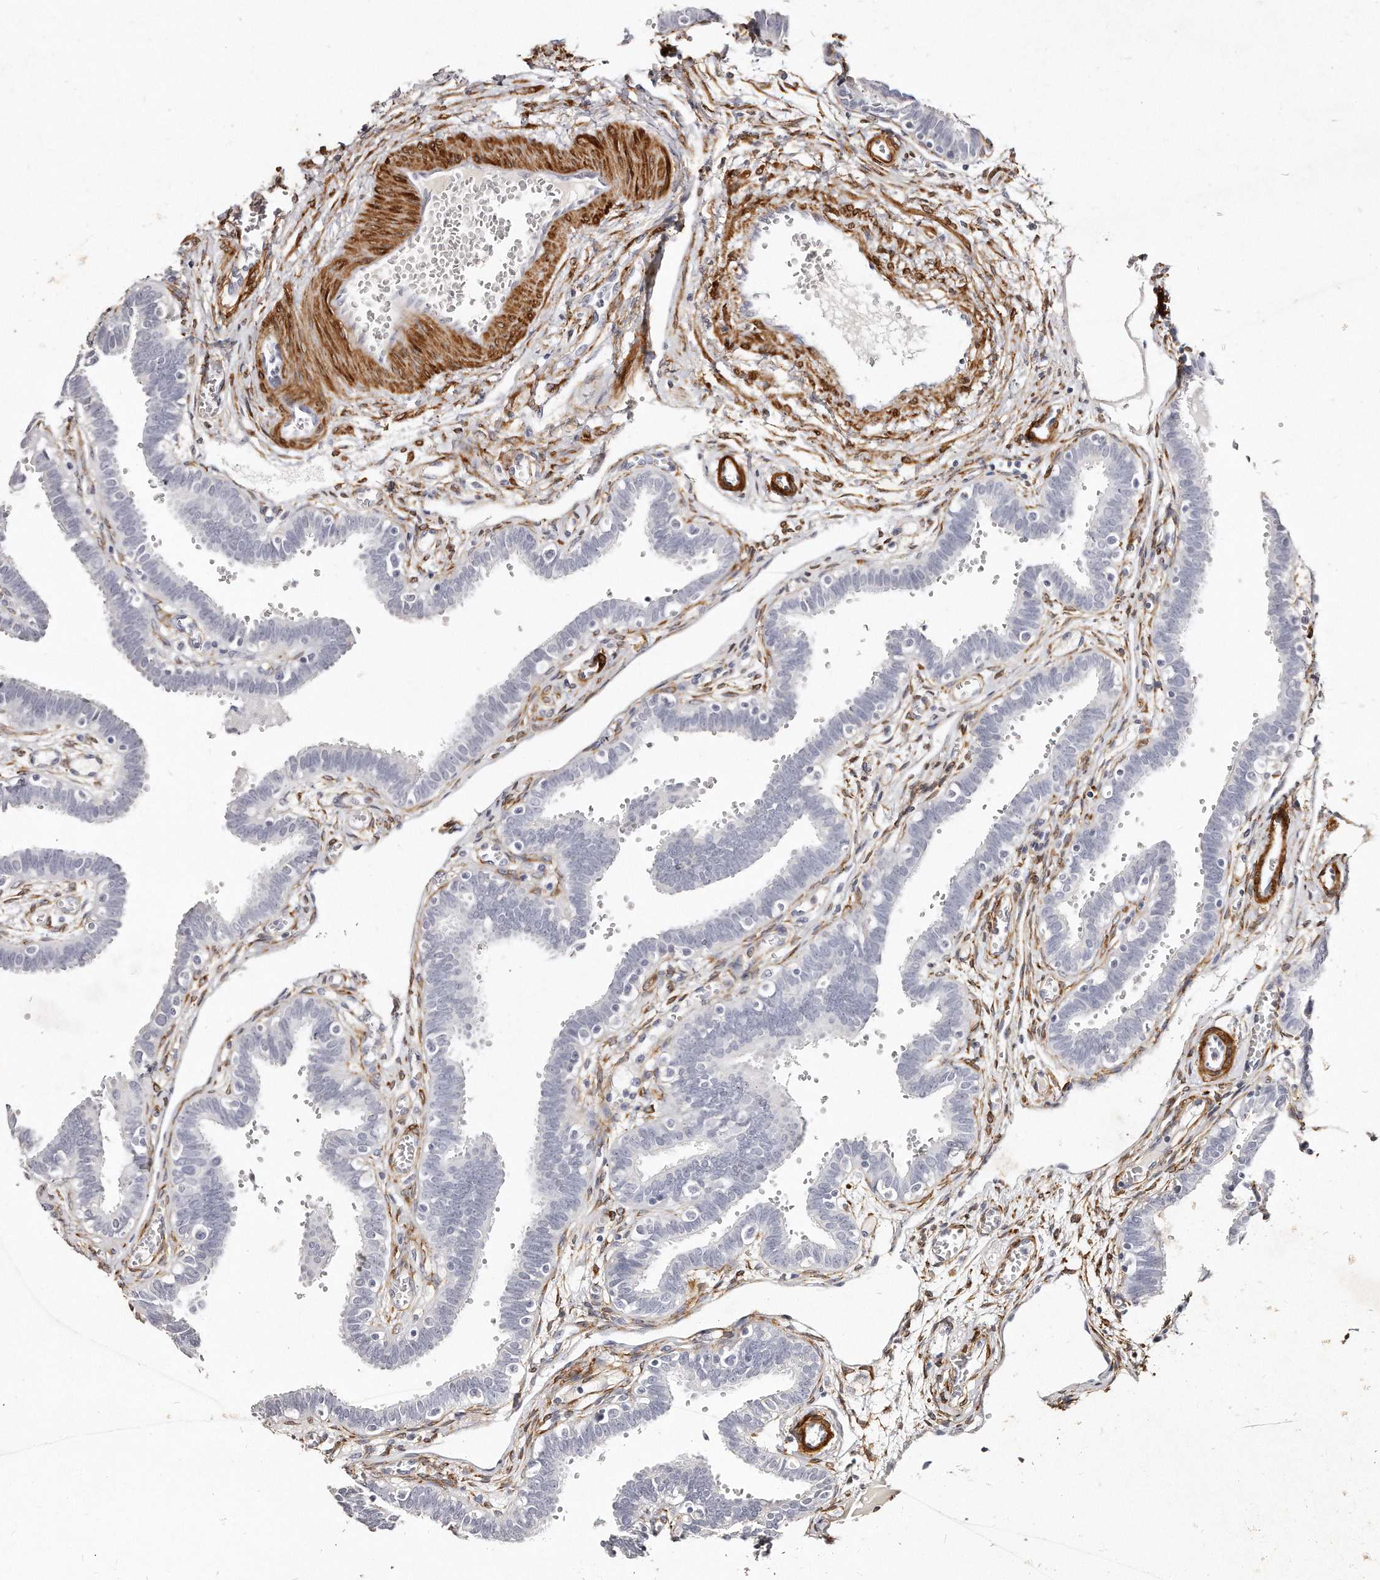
{"staining": {"intensity": "negative", "quantity": "none", "location": "none"}, "tissue": "fallopian tube", "cell_type": "Glandular cells", "image_type": "normal", "snomed": [{"axis": "morphology", "description": "Normal tissue, NOS"}, {"axis": "topography", "description": "Fallopian tube"}, {"axis": "topography", "description": "Placenta"}], "caption": "The image displays no significant expression in glandular cells of fallopian tube.", "gene": "LMOD1", "patient": {"sex": "female", "age": 32}}